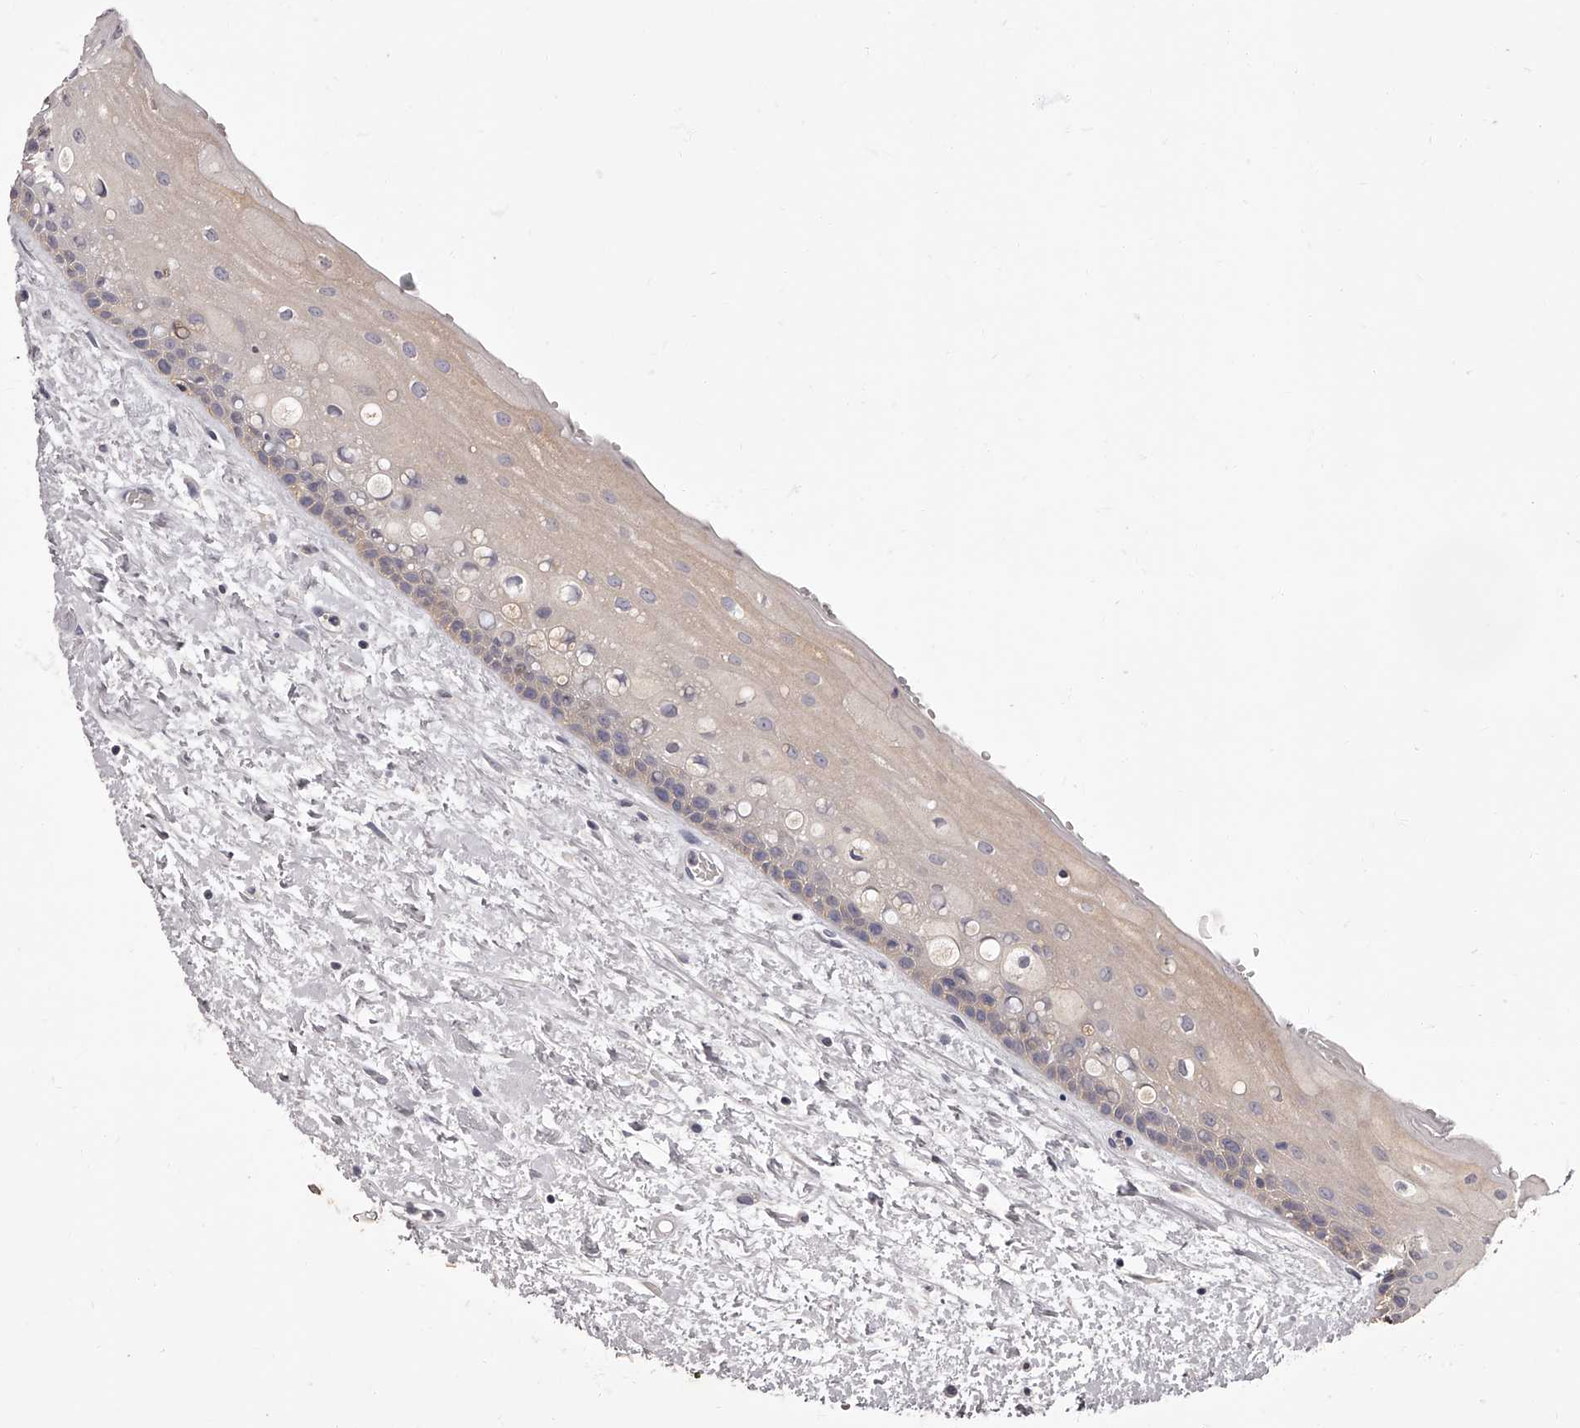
{"staining": {"intensity": "weak", "quantity": "<25%", "location": "cytoplasmic/membranous"}, "tissue": "oral mucosa", "cell_type": "Squamous epithelial cells", "image_type": "normal", "snomed": [{"axis": "morphology", "description": "Normal tissue, NOS"}, {"axis": "topography", "description": "Oral tissue"}], "caption": "High power microscopy histopathology image of an immunohistochemistry (IHC) histopathology image of normal oral mucosa, revealing no significant staining in squamous epithelial cells.", "gene": "APEH", "patient": {"sex": "female", "age": 76}}